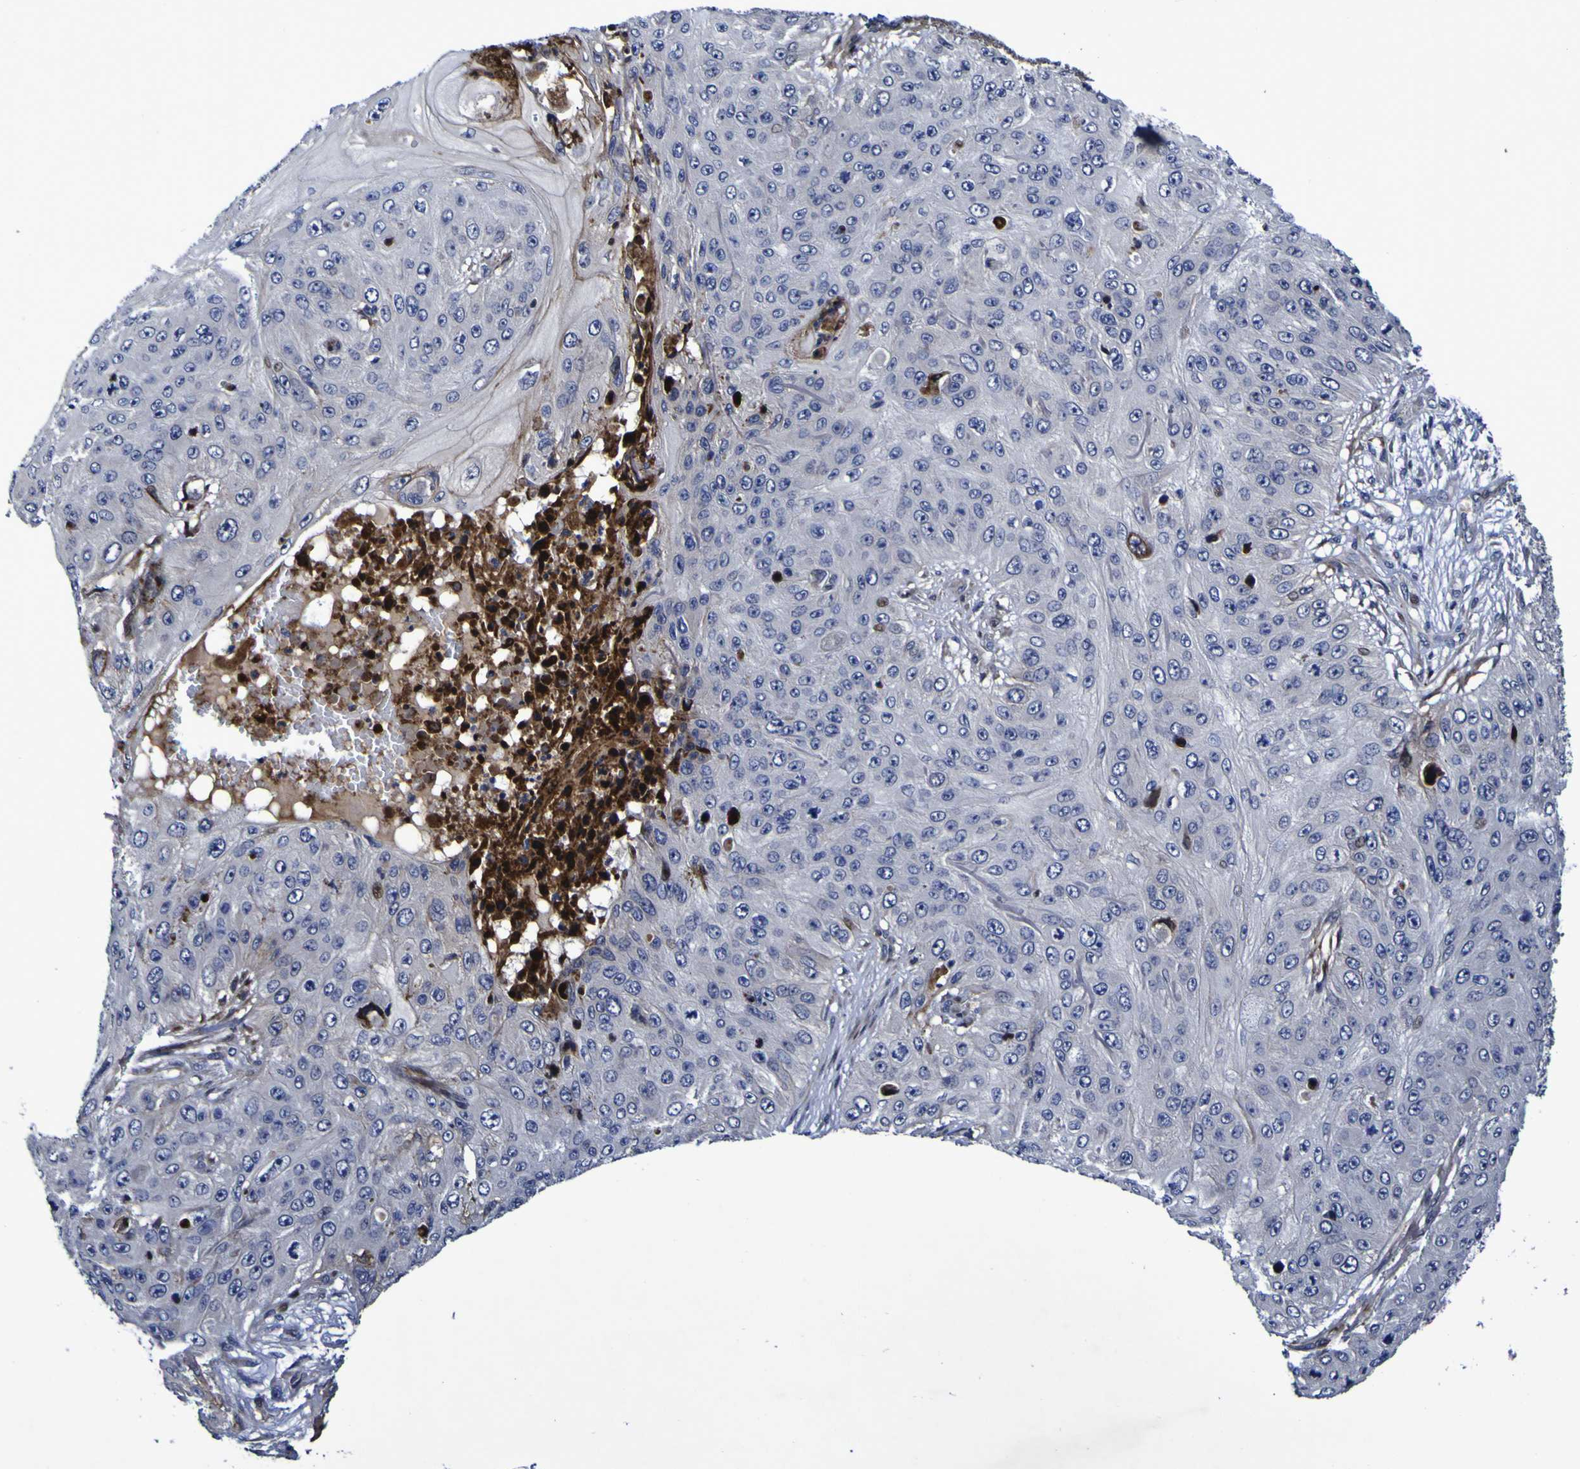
{"staining": {"intensity": "negative", "quantity": "none", "location": "none"}, "tissue": "skin cancer", "cell_type": "Tumor cells", "image_type": "cancer", "snomed": [{"axis": "morphology", "description": "Squamous cell carcinoma, NOS"}, {"axis": "topography", "description": "Skin"}], "caption": "IHC histopathology image of skin cancer stained for a protein (brown), which reveals no staining in tumor cells.", "gene": "MGLL", "patient": {"sex": "female", "age": 80}}